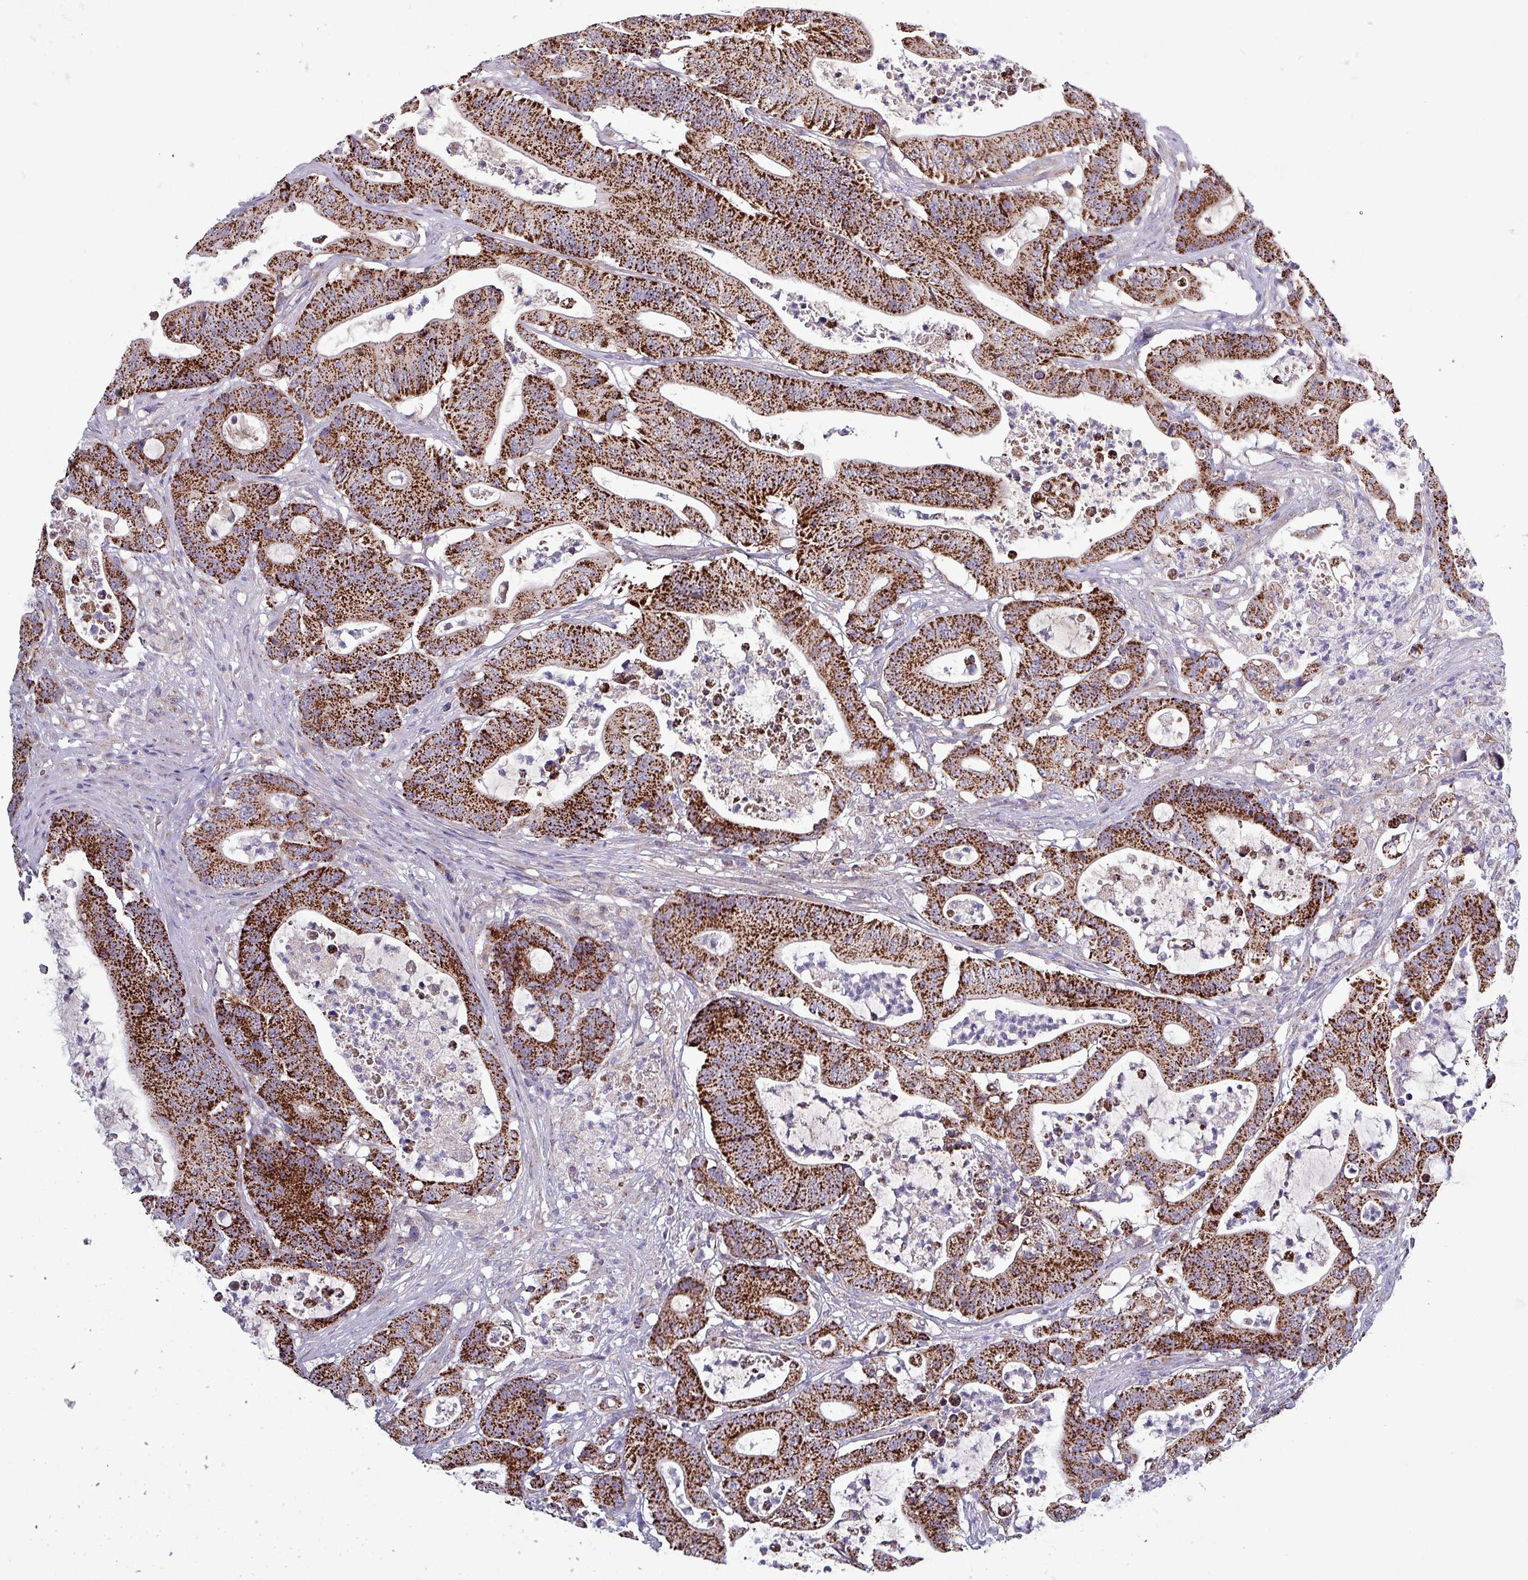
{"staining": {"intensity": "strong", "quantity": ">75%", "location": "cytoplasmic/membranous"}, "tissue": "colorectal cancer", "cell_type": "Tumor cells", "image_type": "cancer", "snomed": [{"axis": "morphology", "description": "Adenocarcinoma, NOS"}, {"axis": "topography", "description": "Colon"}], "caption": "Human colorectal cancer (adenocarcinoma) stained with a brown dye displays strong cytoplasmic/membranous positive positivity in approximately >75% of tumor cells.", "gene": "ZNF322", "patient": {"sex": "female", "age": 84}}